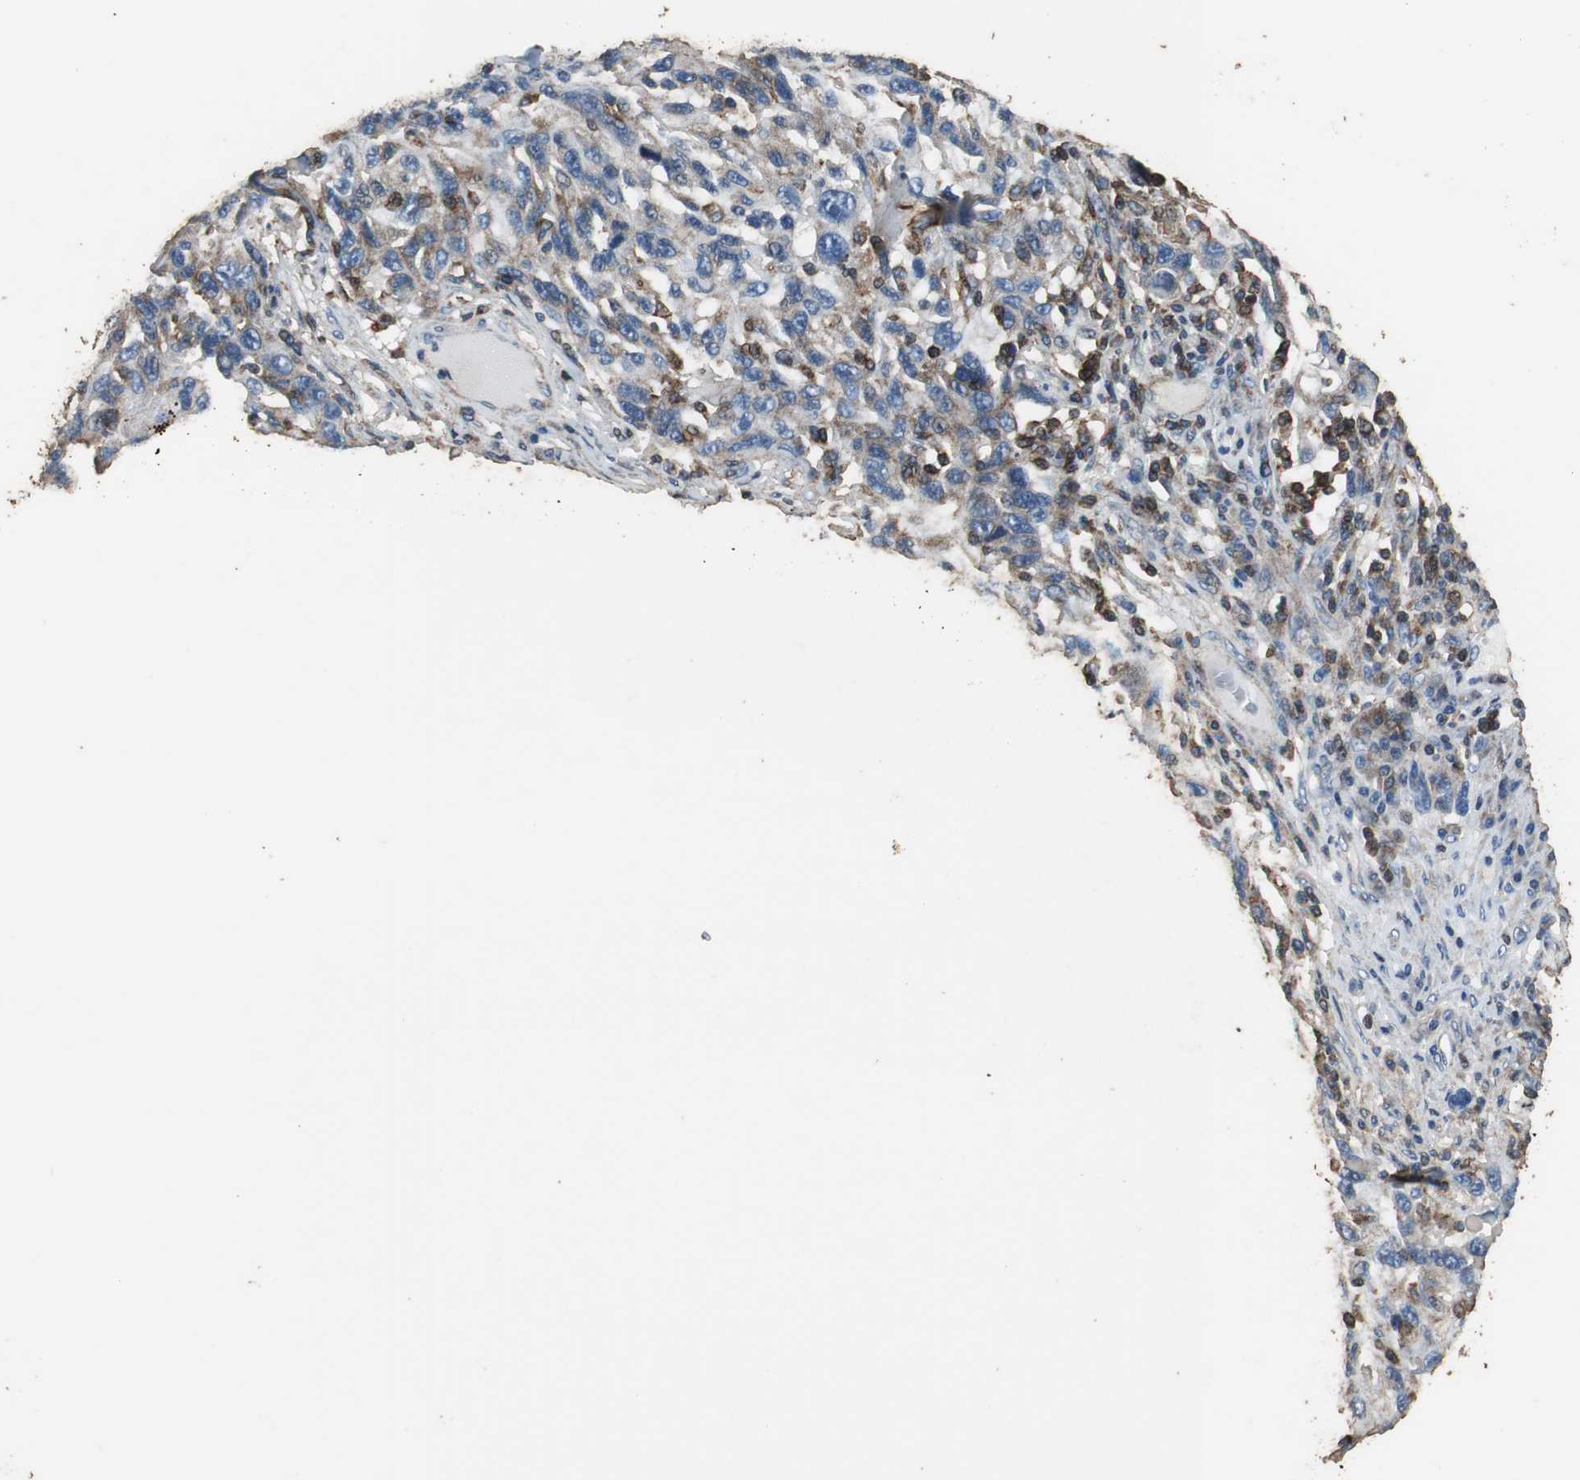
{"staining": {"intensity": "negative", "quantity": "none", "location": "none"}, "tissue": "melanoma", "cell_type": "Tumor cells", "image_type": "cancer", "snomed": [{"axis": "morphology", "description": "Malignant melanoma, NOS"}, {"axis": "topography", "description": "Skin"}], "caption": "Tumor cells show no significant protein positivity in melanoma.", "gene": "PRKRA", "patient": {"sex": "male", "age": 53}}